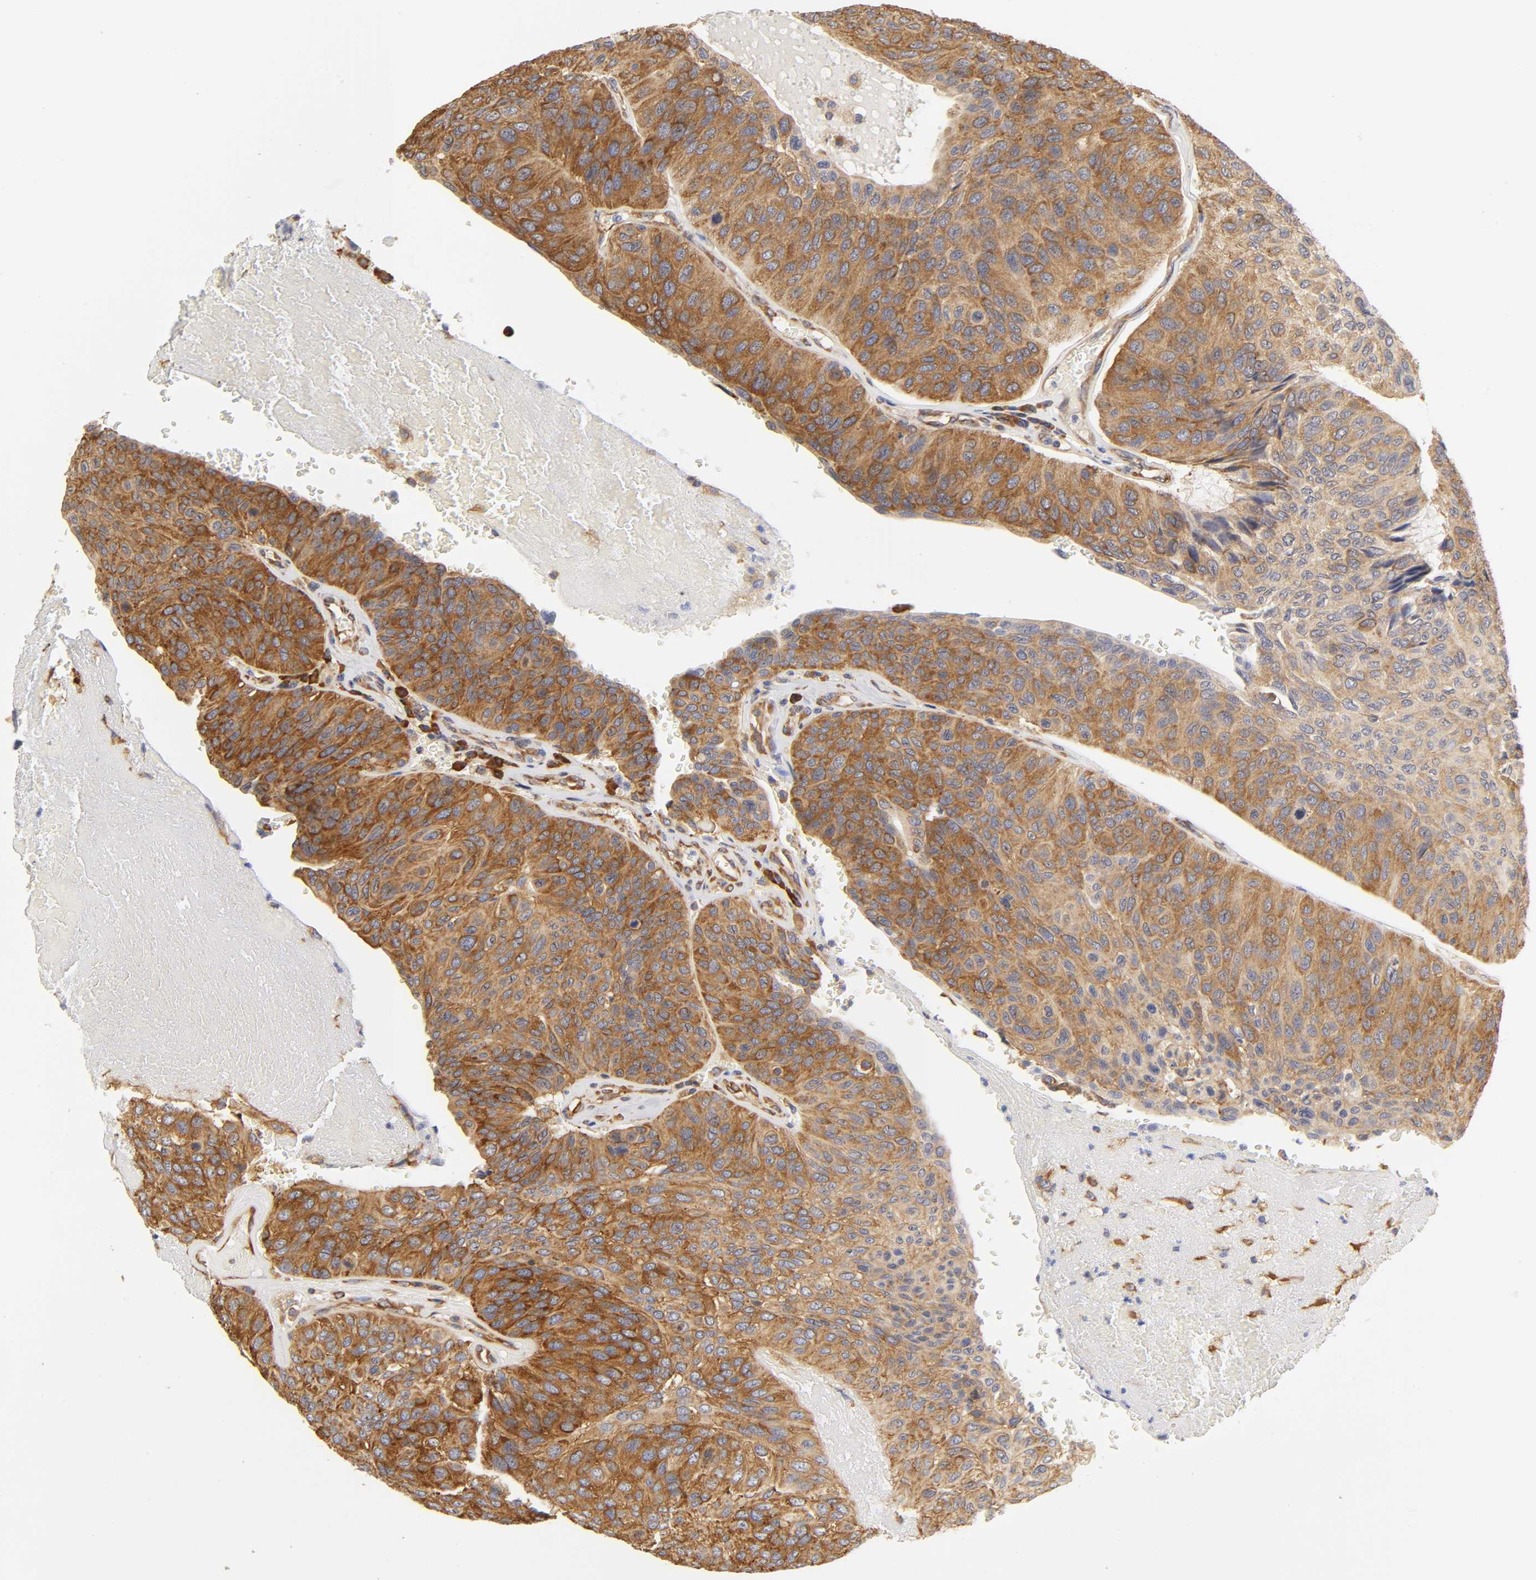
{"staining": {"intensity": "strong", "quantity": ">75%", "location": "cytoplasmic/membranous"}, "tissue": "urothelial cancer", "cell_type": "Tumor cells", "image_type": "cancer", "snomed": [{"axis": "morphology", "description": "Urothelial carcinoma, High grade"}, {"axis": "topography", "description": "Urinary bladder"}], "caption": "Immunohistochemistry (IHC) photomicrograph of urothelial cancer stained for a protein (brown), which reveals high levels of strong cytoplasmic/membranous staining in about >75% of tumor cells.", "gene": "RPL14", "patient": {"sex": "male", "age": 66}}